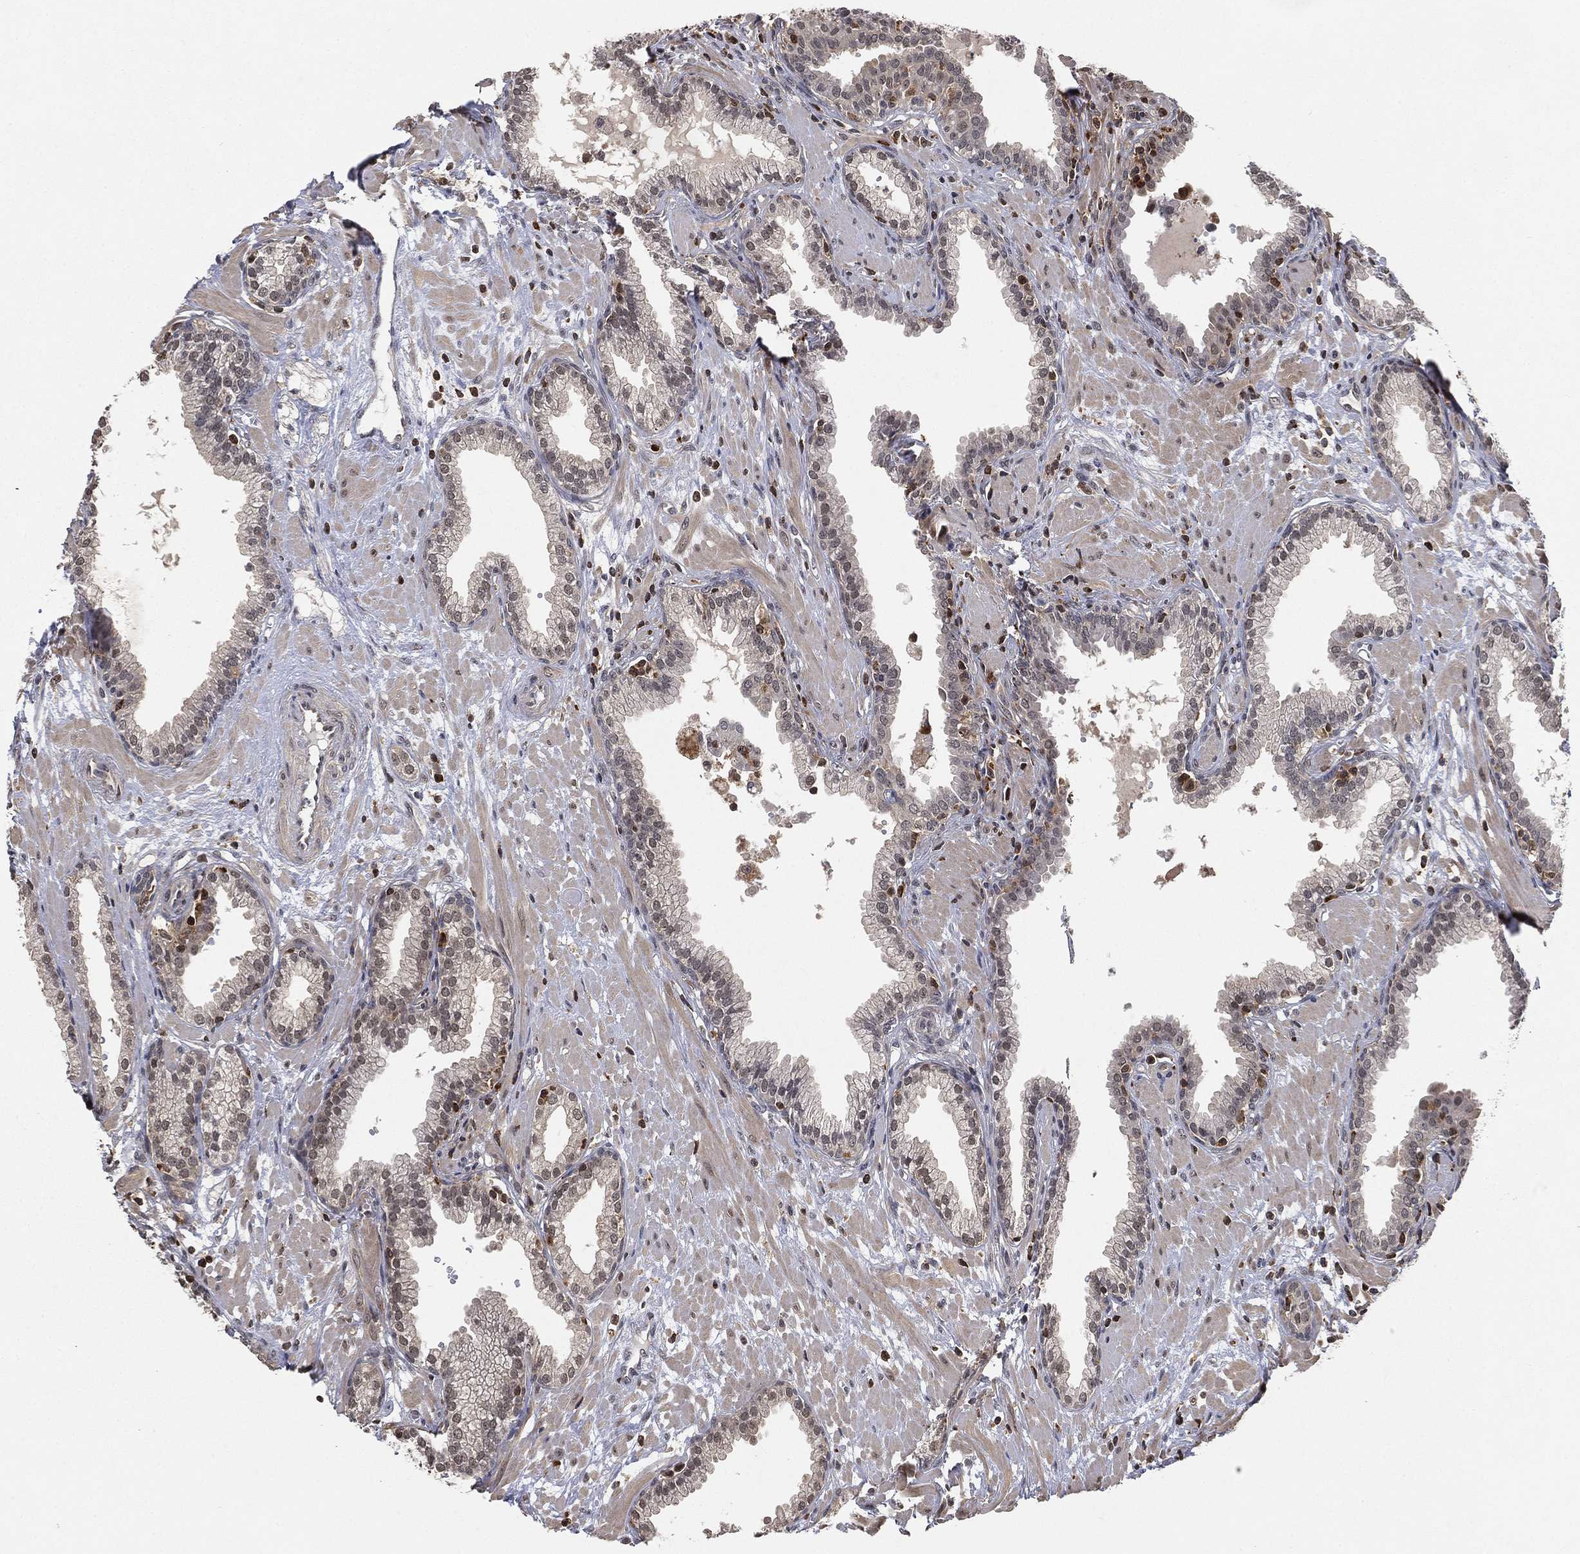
{"staining": {"intensity": "moderate", "quantity": "<25%", "location": "nuclear"}, "tissue": "prostate", "cell_type": "Glandular cells", "image_type": "normal", "snomed": [{"axis": "morphology", "description": "Normal tissue, NOS"}, {"axis": "topography", "description": "Prostate"}], "caption": "There is low levels of moderate nuclear positivity in glandular cells of normal prostate, as demonstrated by immunohistochemical staining (brown color).", "gene": "WDR26", "patient": {"sex": "male", "age": 64}}